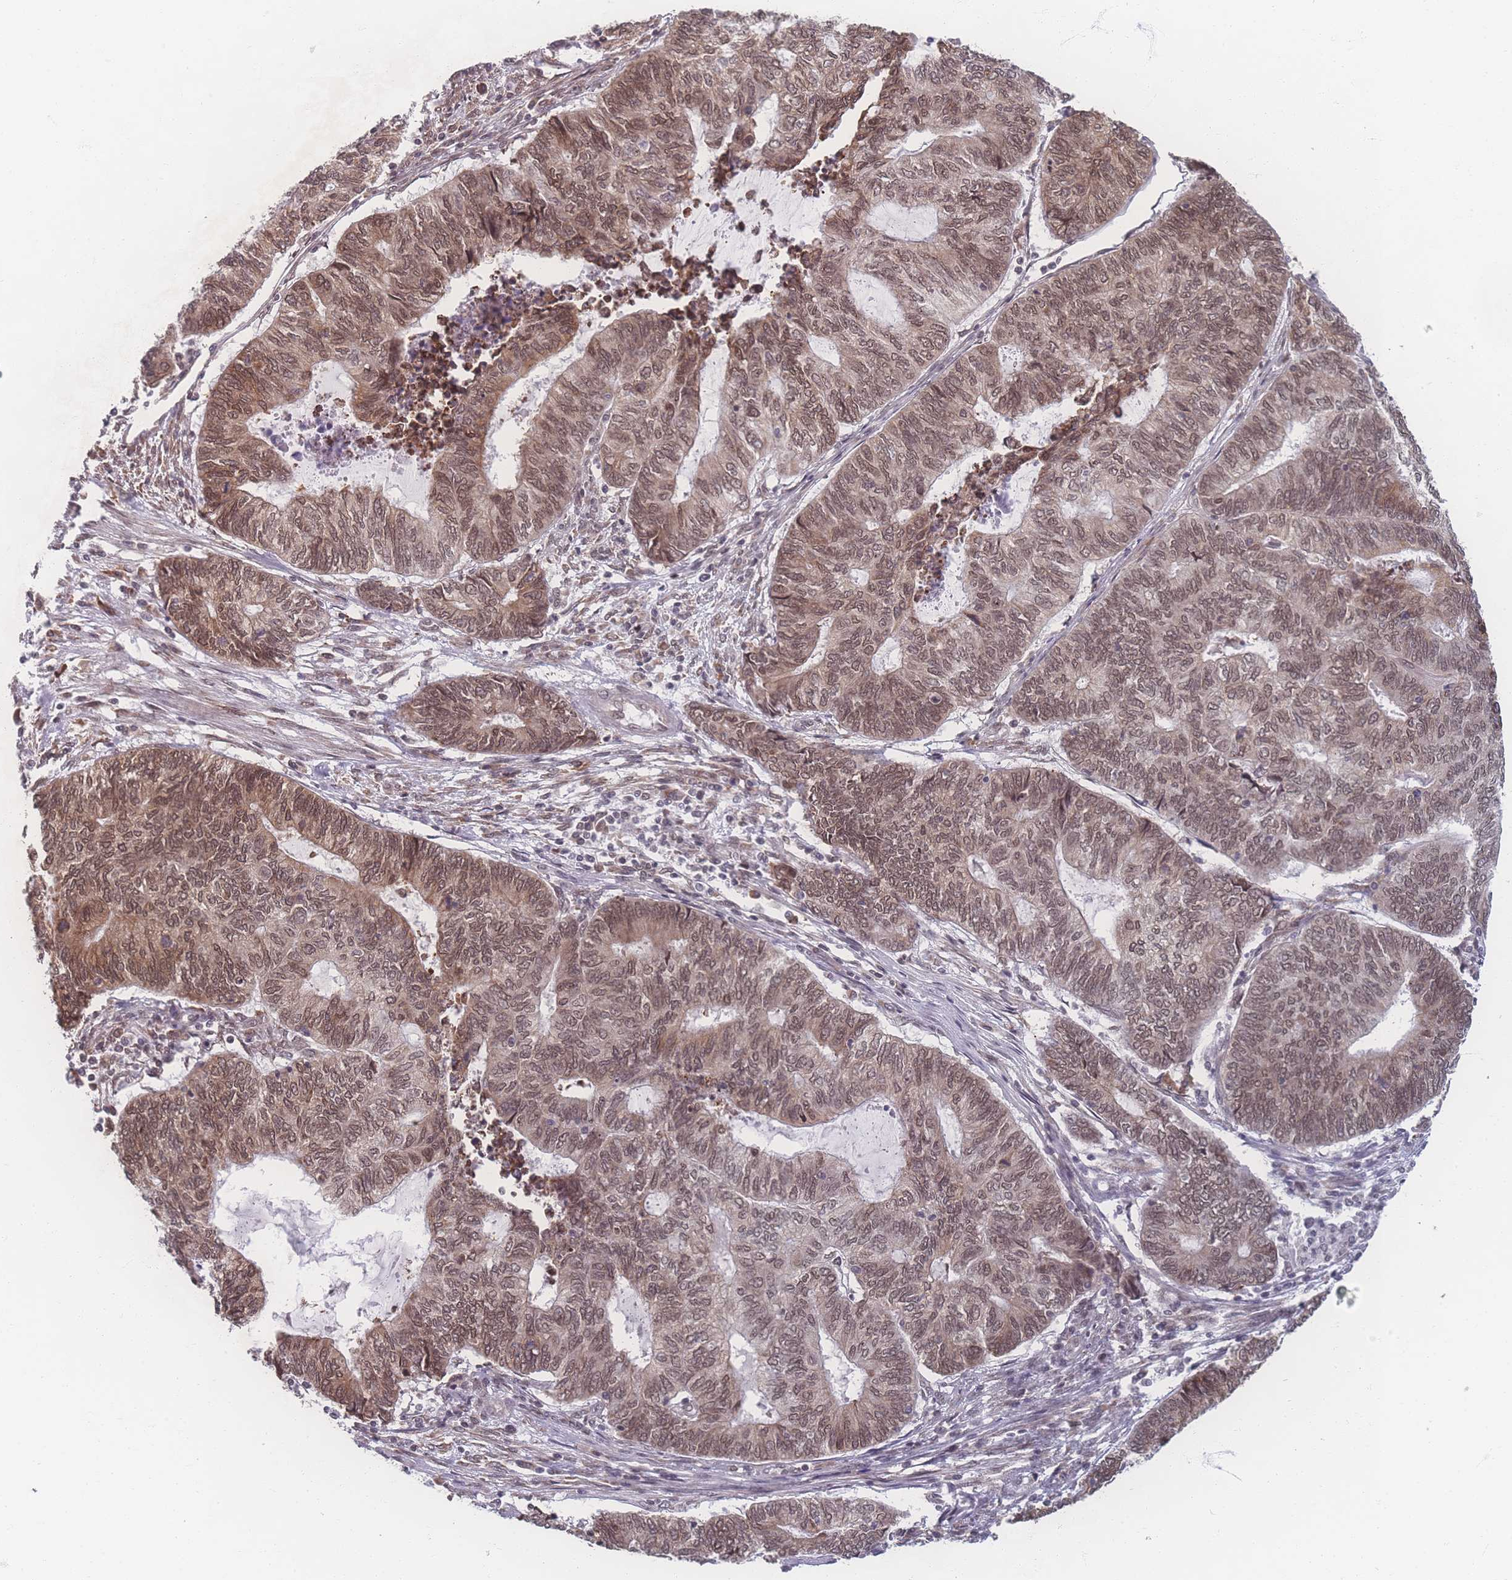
{"staining": {"intensity": "moderate", "quantity": "25%-75%", "location": "cytoplasmic/membranous,nuclear"}, "tissue": "endometrial cancer", "cell_type": "Tumor cells", "image_type": "cancer", "snomed": [{"axis": "morphology", "description": "Adenocarcinoma, NOS"}, {"axis": "topography", "description": "Uterus"}, {"axis": "topography", "description": "Endometrium"}], "caption": "Immunohistochemical staining of endometrial adenocarcinoma exhibits medium levels of moderate cytoplasmic/membranous and nuclear protein staining in approximately 25%-75% of tumor cells.", "gene": "ZC3H13", "patient": {"sex": "female", "age": 70}}